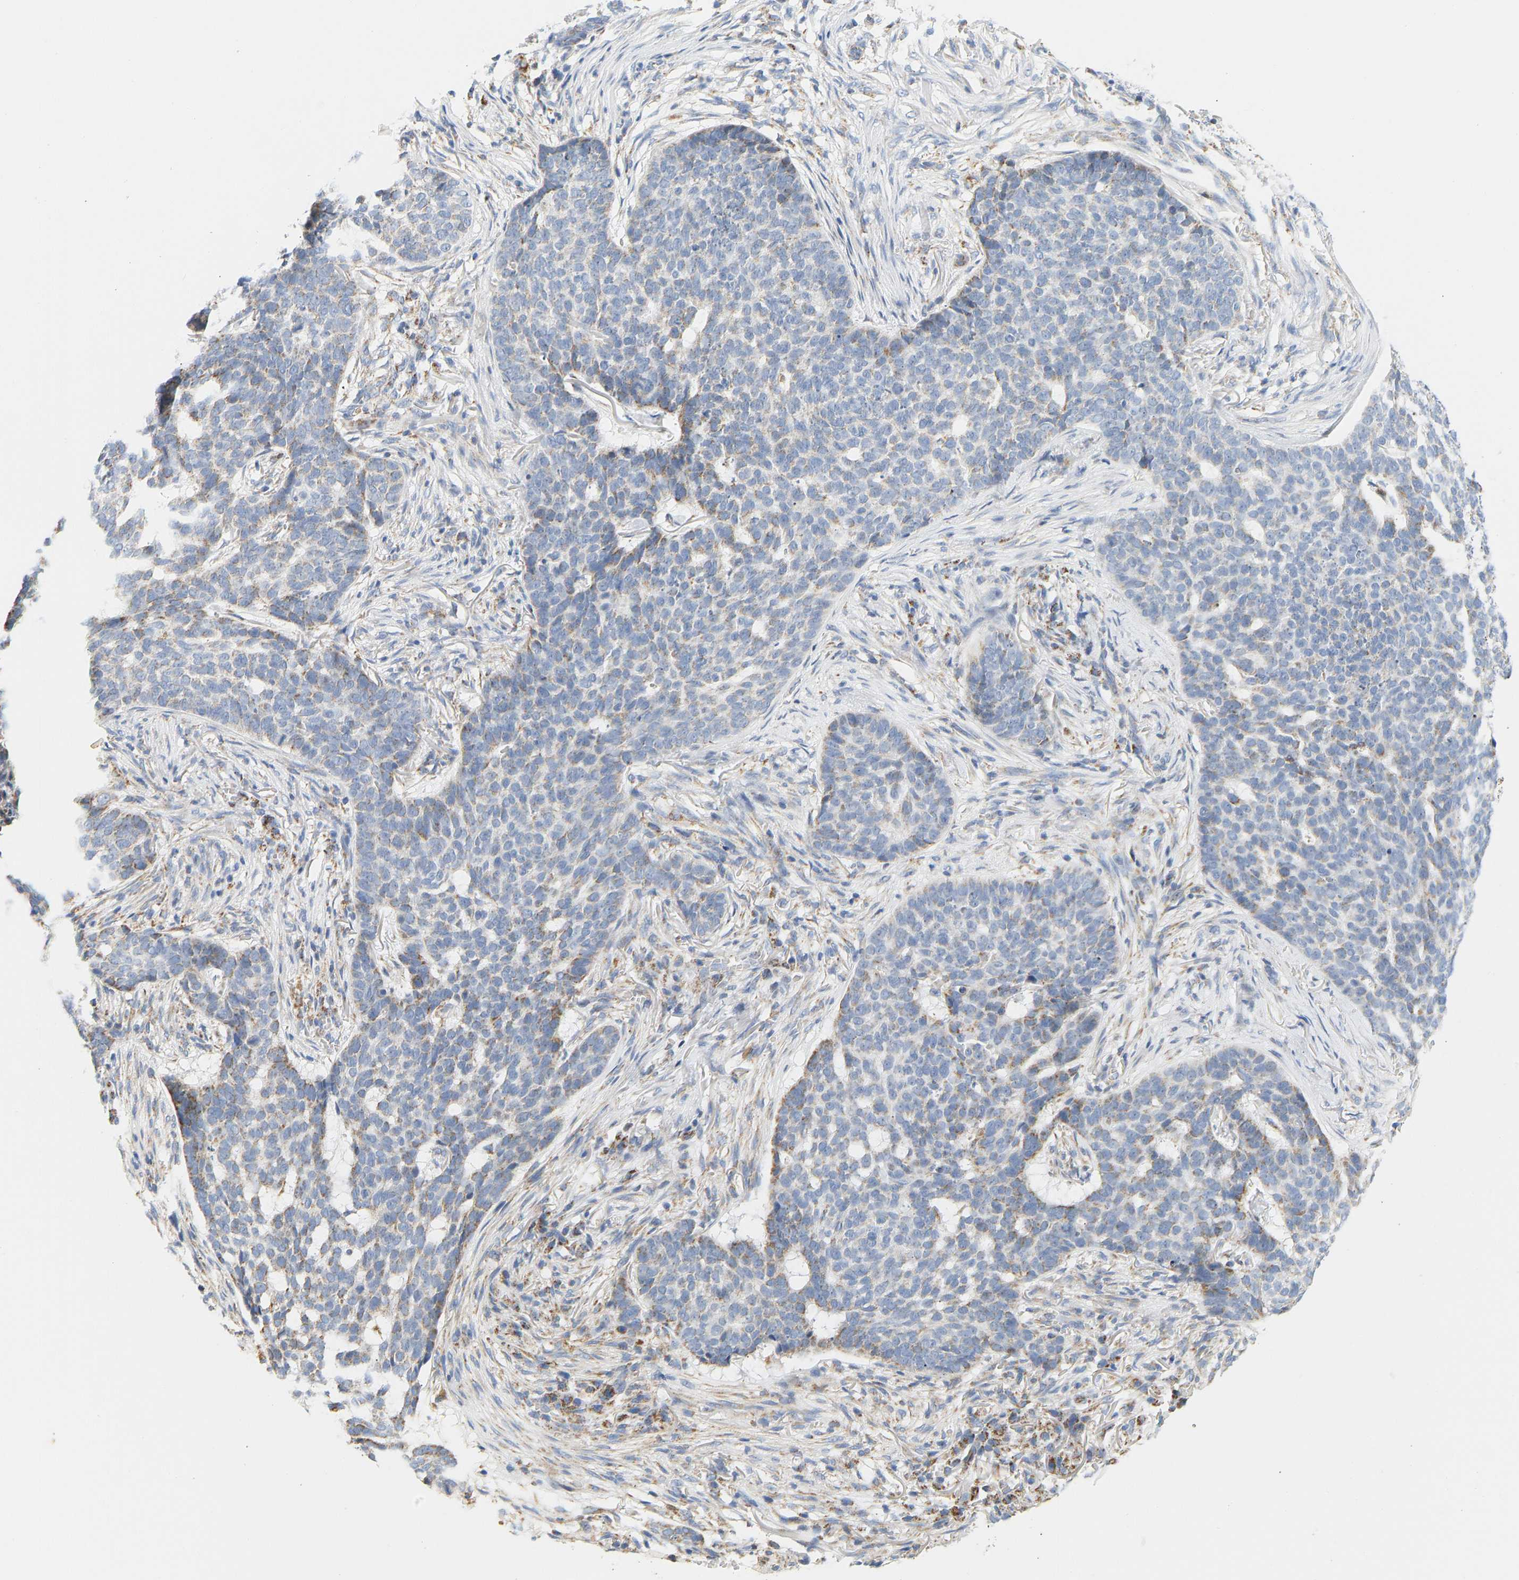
{"staining": {"intensity": "negative", "quantity": "none", "location": "none"}, "tissue": "skin cancer", "cell_type": "Tumor cells", "image_type": "cancer", "snomed": [{"axis": "morphology", "description": "Basal cell carcinoma"}, {"axis": "topography", "description": "Skin"}], "caption": "The photomicrograph reveals no significant staining in tumor cells of skin basal cell carcinoma. Nuclei are stained in blue.", "gene": "GRPEL2", "patient": {"sex": "male", "age": 85}}